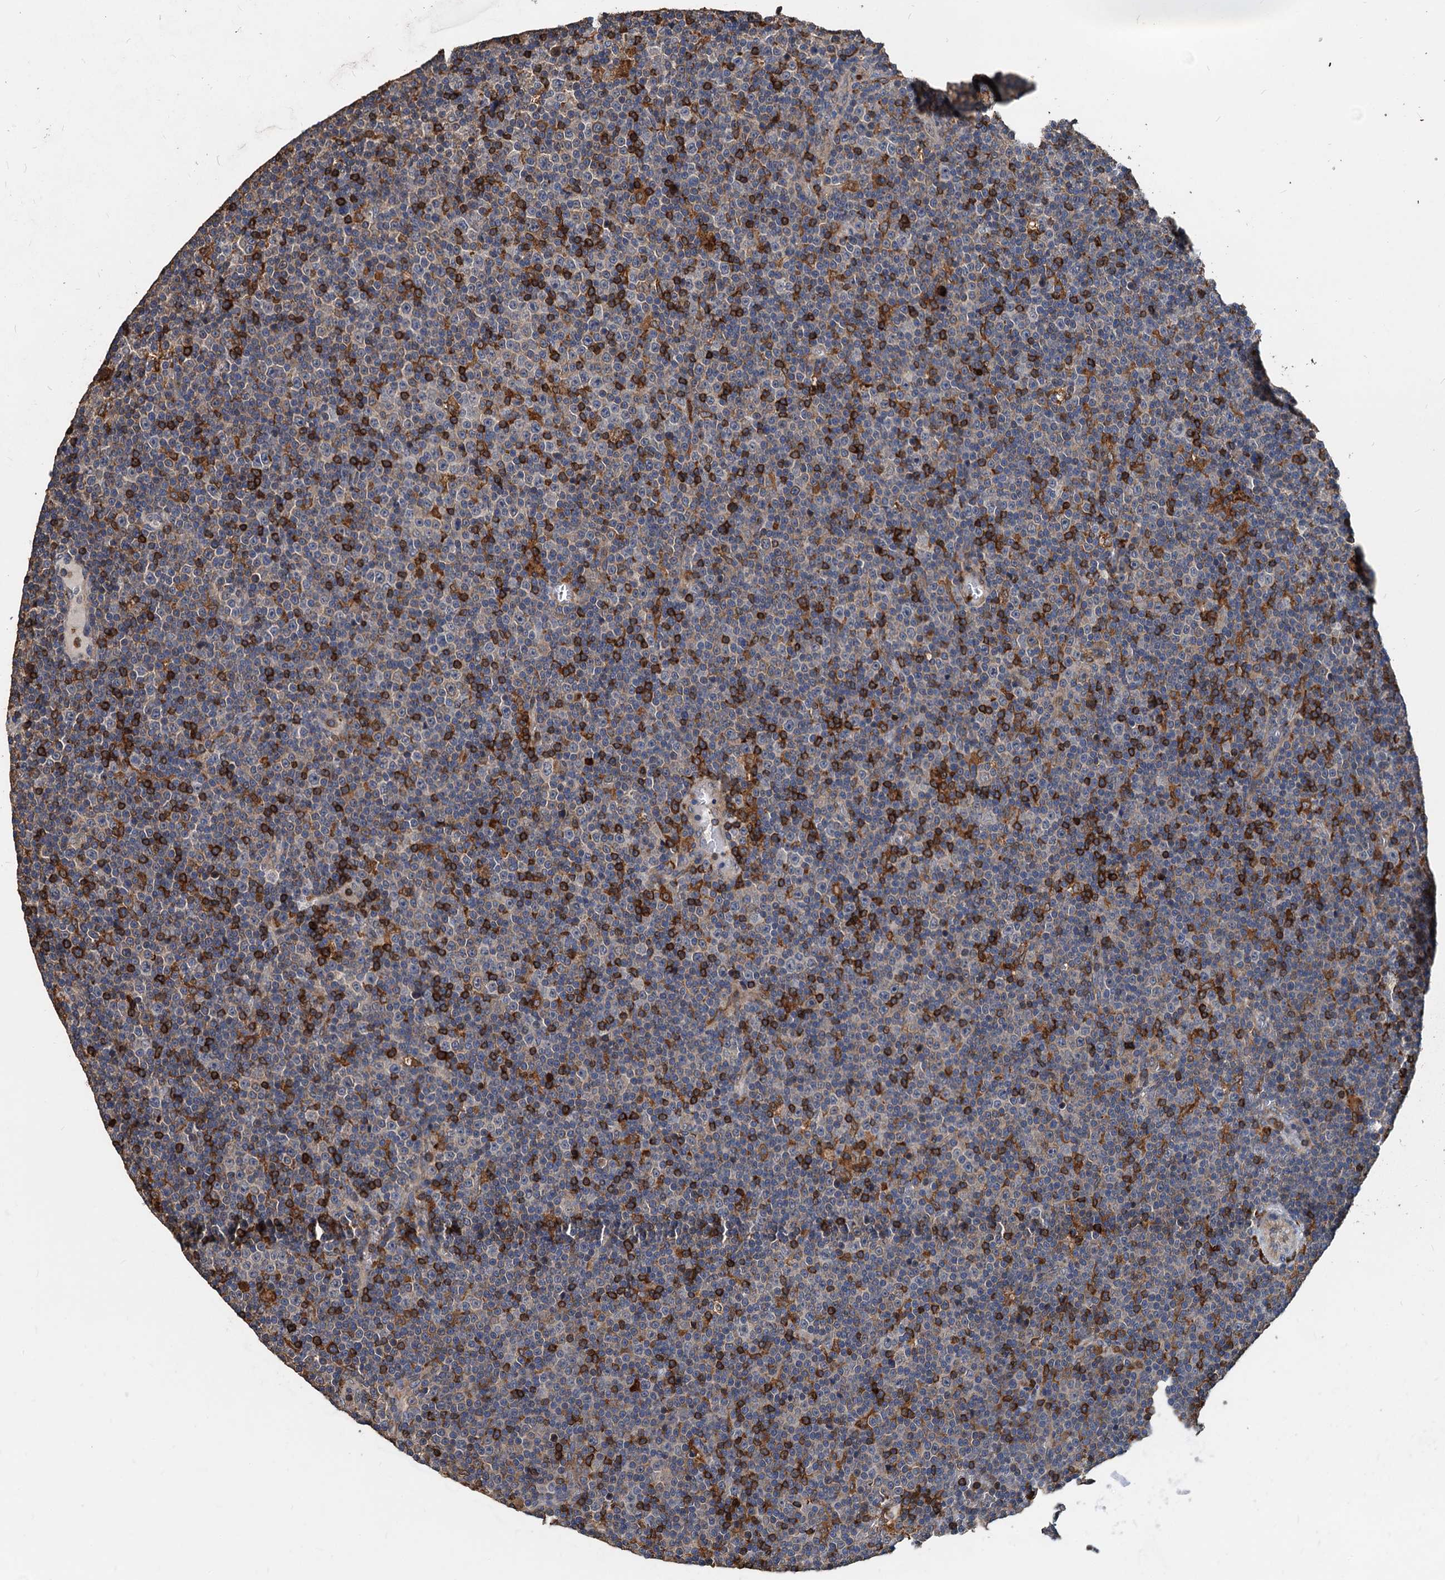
{"staining": {"intensity": "negative", "quantity": "none", "location": "none"}, "tissue": "lymphoma", "cell_type": "Tumor cells", "image_type": "cancer", "snomed": [{"axis": "morphology", "description": "Malignant lymphoma, non-Hodgkin's type, Low grade"}, {"axis": "topography", "description": "Lymph node"}], "caption": "A micrograph of malignant lymphoma, non-Hodgkin's type (low-grade) stained for a protein reveals no brown staining in tumor cells.", "gene": "LCP2", "patient": {"sex": "female", "age": 67}}